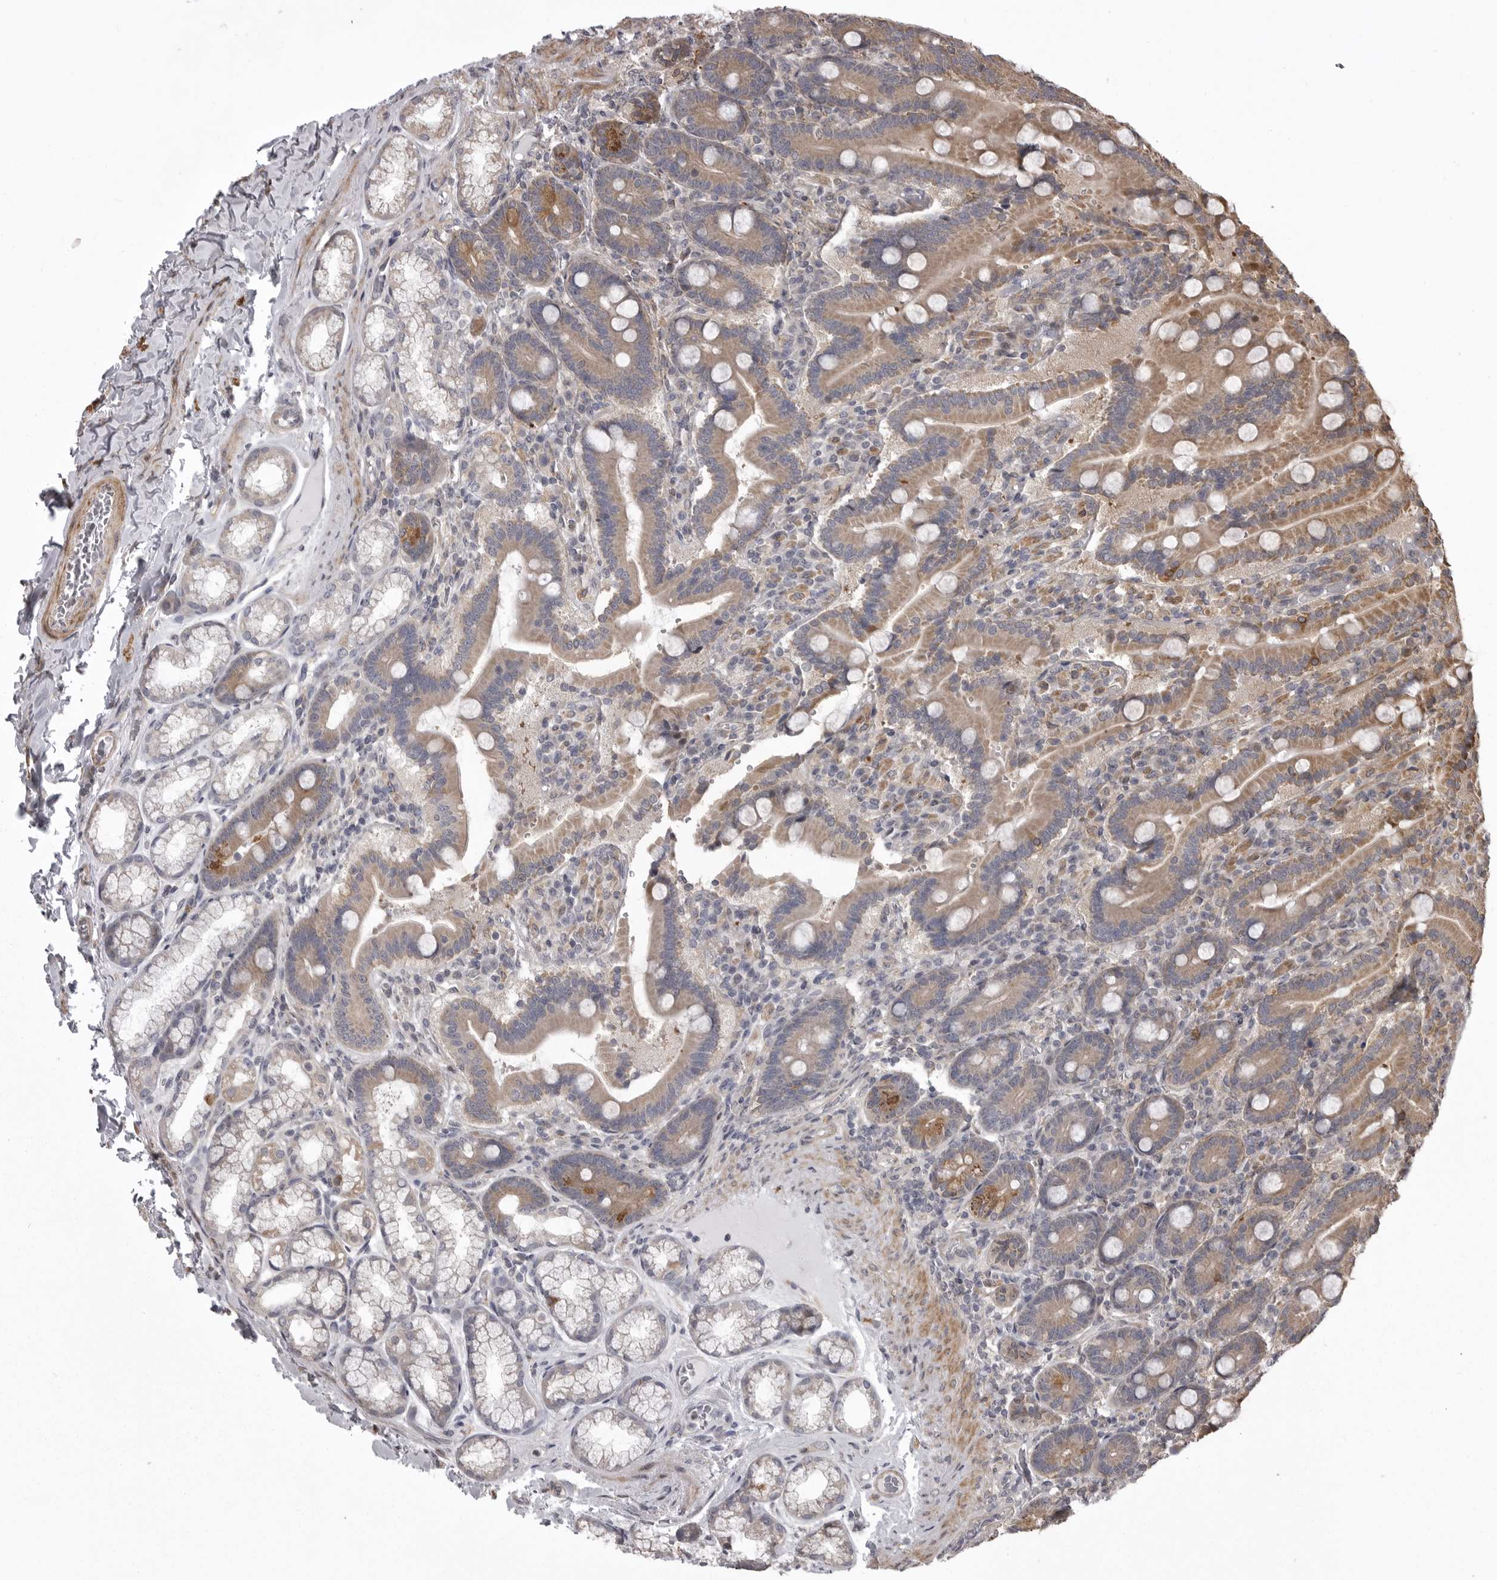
{"staining": {"intensity": "moderate", "quantity": ">75%", "location": "cytoplasmic/membranous"}, "tissue": "duodenum", "cell_type": "Glandular cells", "image_type": "normal", "snomed": [{"axis": "morphology", "description": "Normal tissue, NOS"}, {"axis": "topography", "description": "Duodenum"}], "caption": "Moderate cytoplasmic/membranous expression for a protein is identified in about >75% of glandular cells of normal duodenum using immunohistochemistry.", "gene": "ZNRF1", "patient": {"sex": "female", "age": 62}}